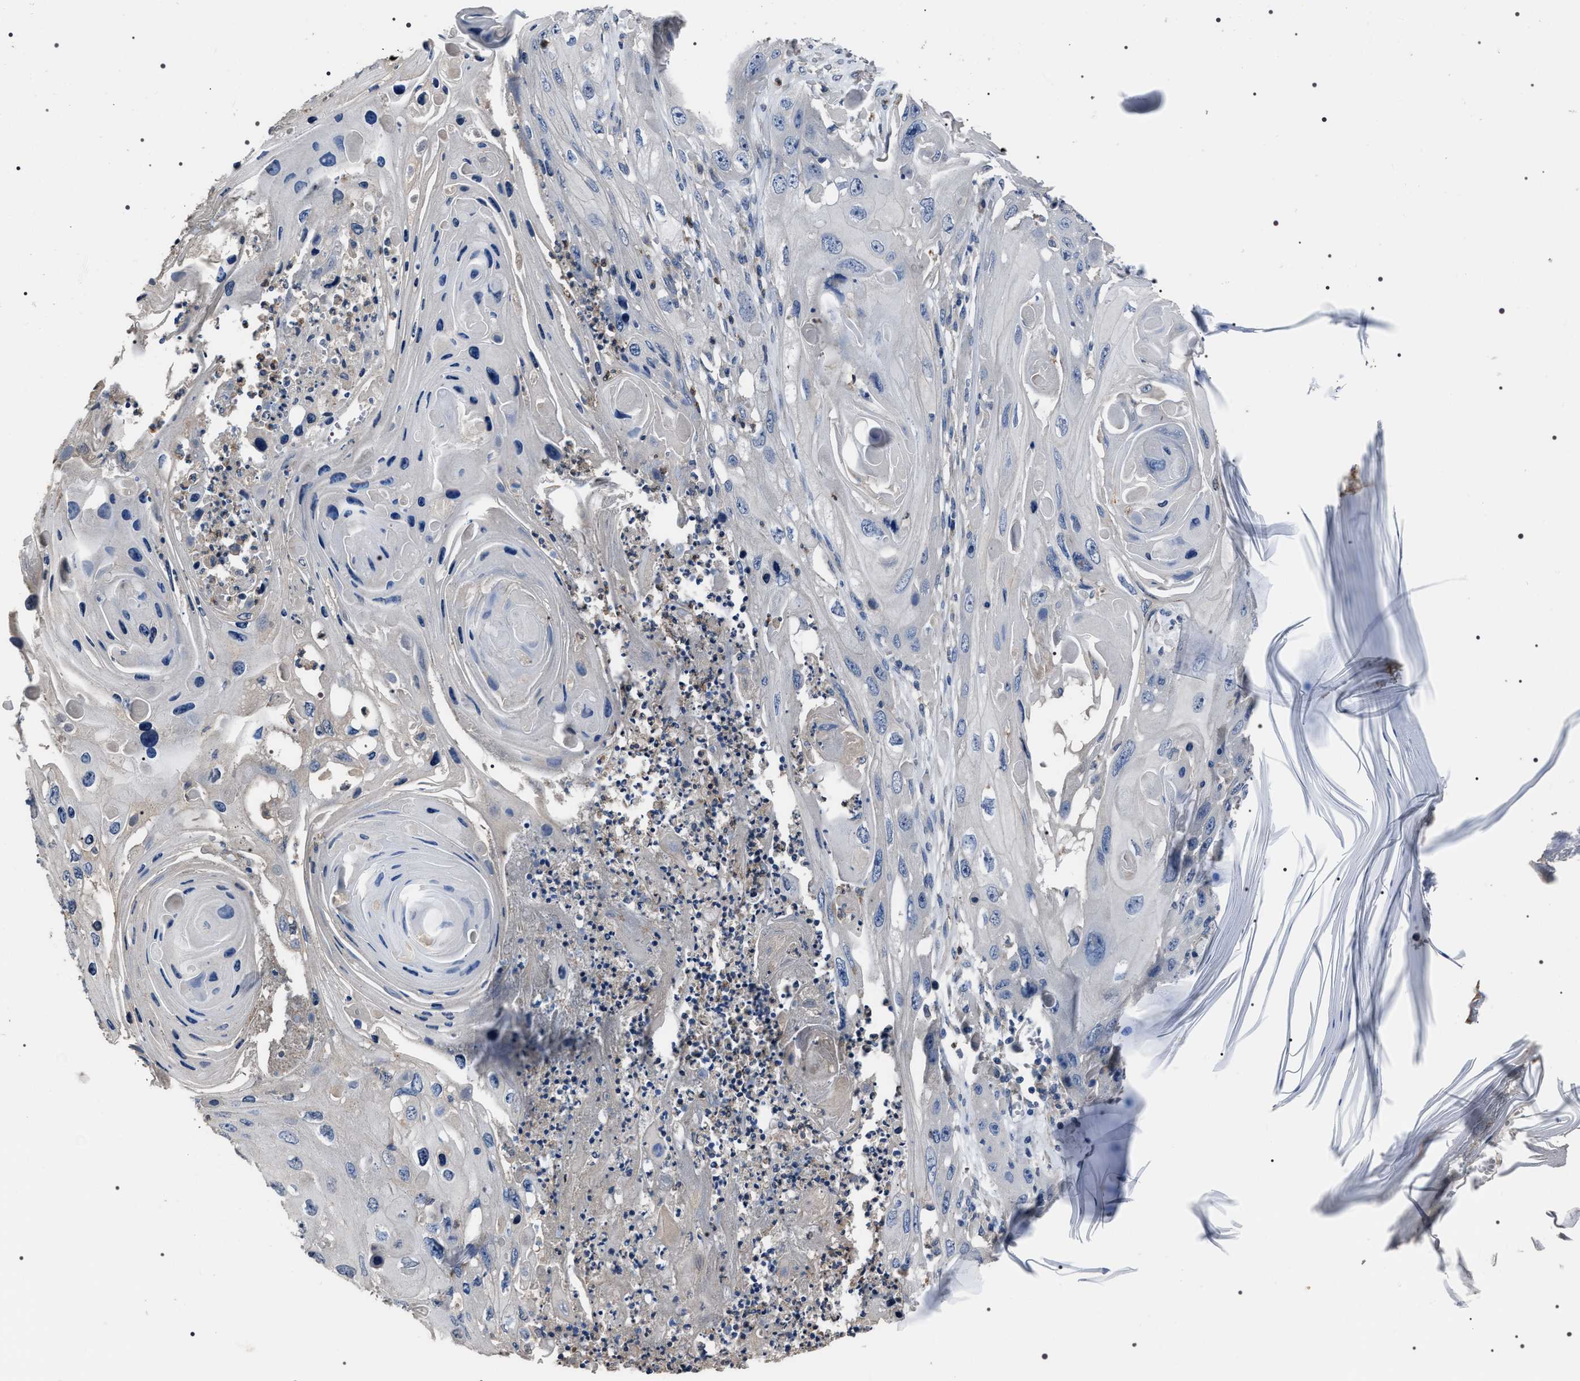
{"staining": {"intensity": "negative", "quantity": "none", "location": "none"}, "tissue": "skin cancer", "cell_type": "Tumor cells", "image_type": "cancer", "snomed": [{"axis": "morphology", "description": "Squamous cell carcinoma, NOS"}, {"axis": "topography", "description": "Skin"}], "caption": "A high-resolution photomicrograph shows IHC staining of skin cancer (squamous cell carcinoma), which exhibits no significant staining in tumor cells.", "gene": "TRIM54", "patient": {"sex": "male", "age": 55}}